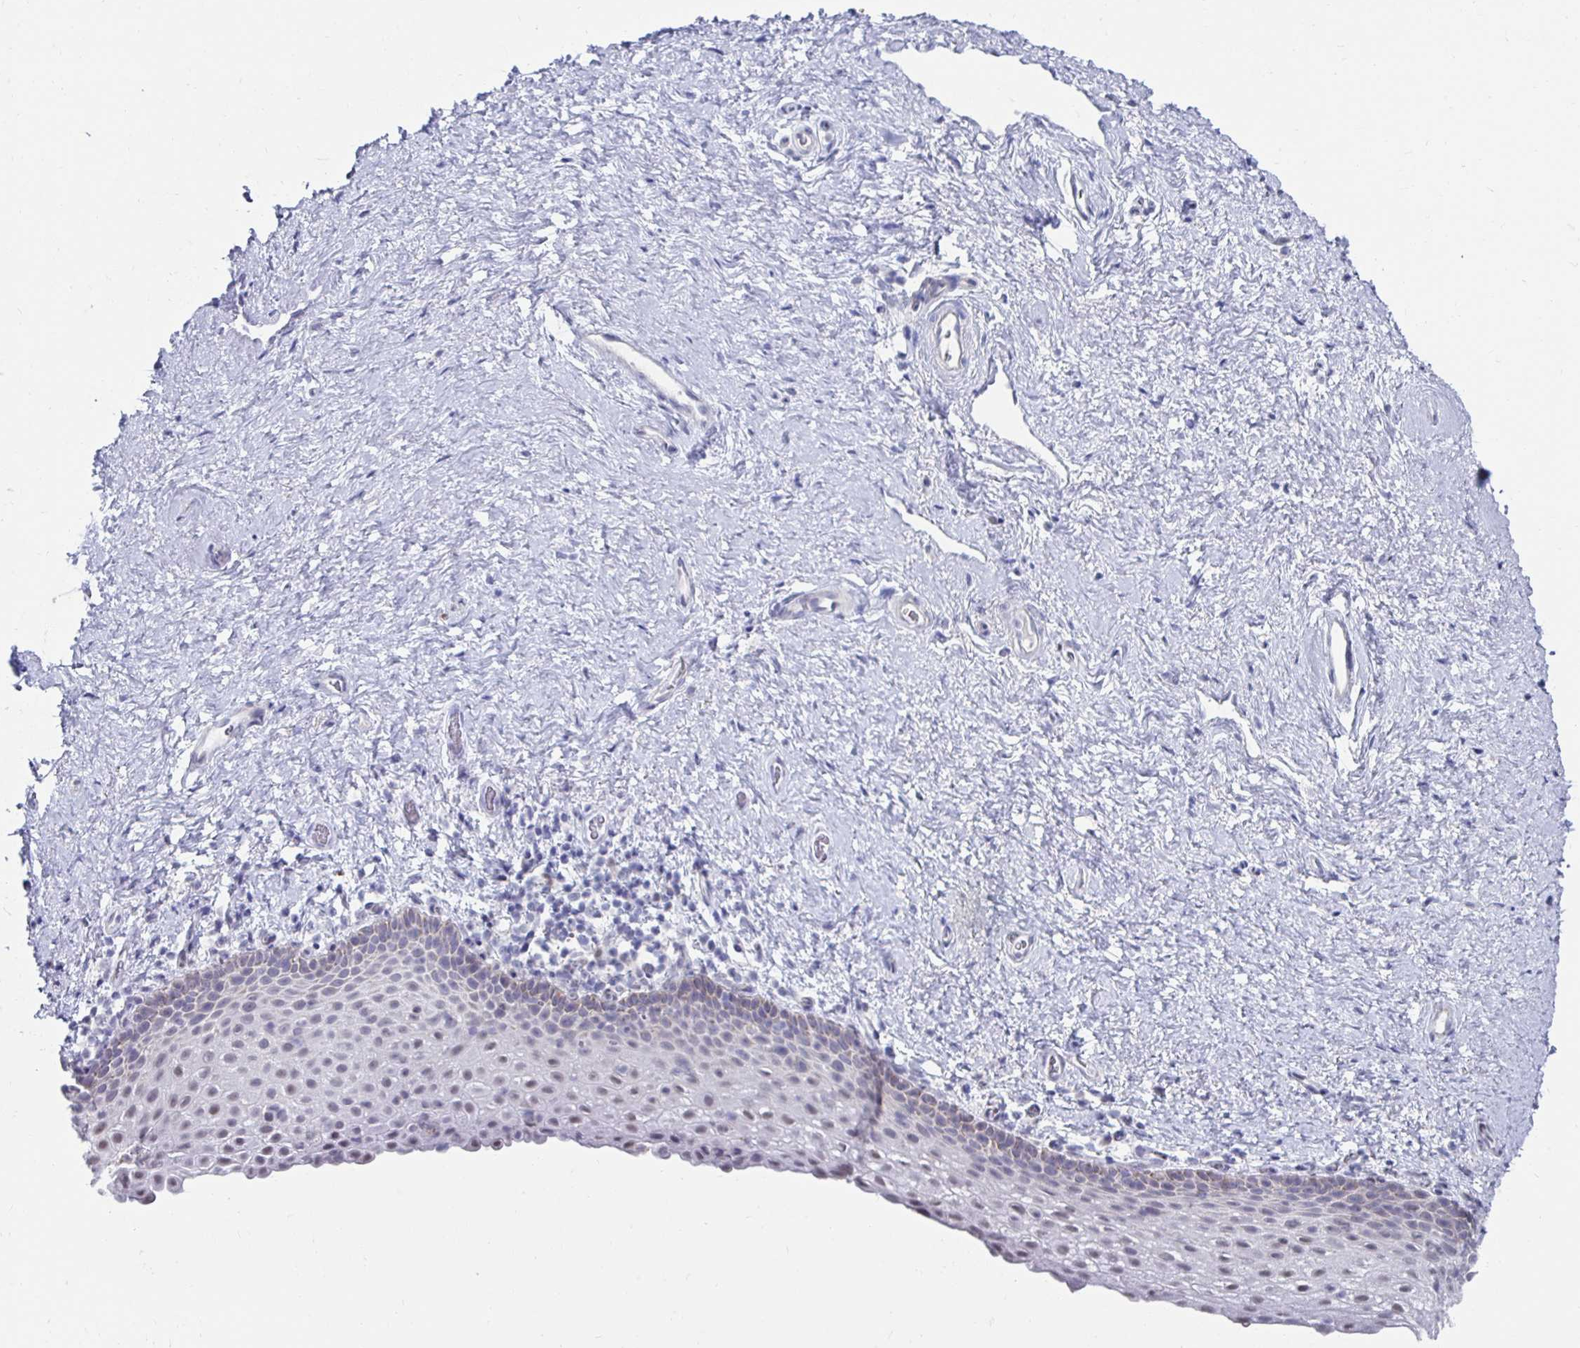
{"staining": {"intensity": "weak", "quantity": "<25%", "location": "nuclear"}, "tissue": "vagina", "cell_type": "Squamous epithelial cells", "image_type": "normal", "snomed": [{"axis": "morphology", "description": "Normal tissue, NOS"}, {"axis": "topography", "description": "Vagina"}], "caption": "Immunohistochemical staining of unremarkable human vagina reveals no significant expression in squamous epithelial cells.", "gene": "NOCT", "patient": {"sex": "female", "age": 61}}